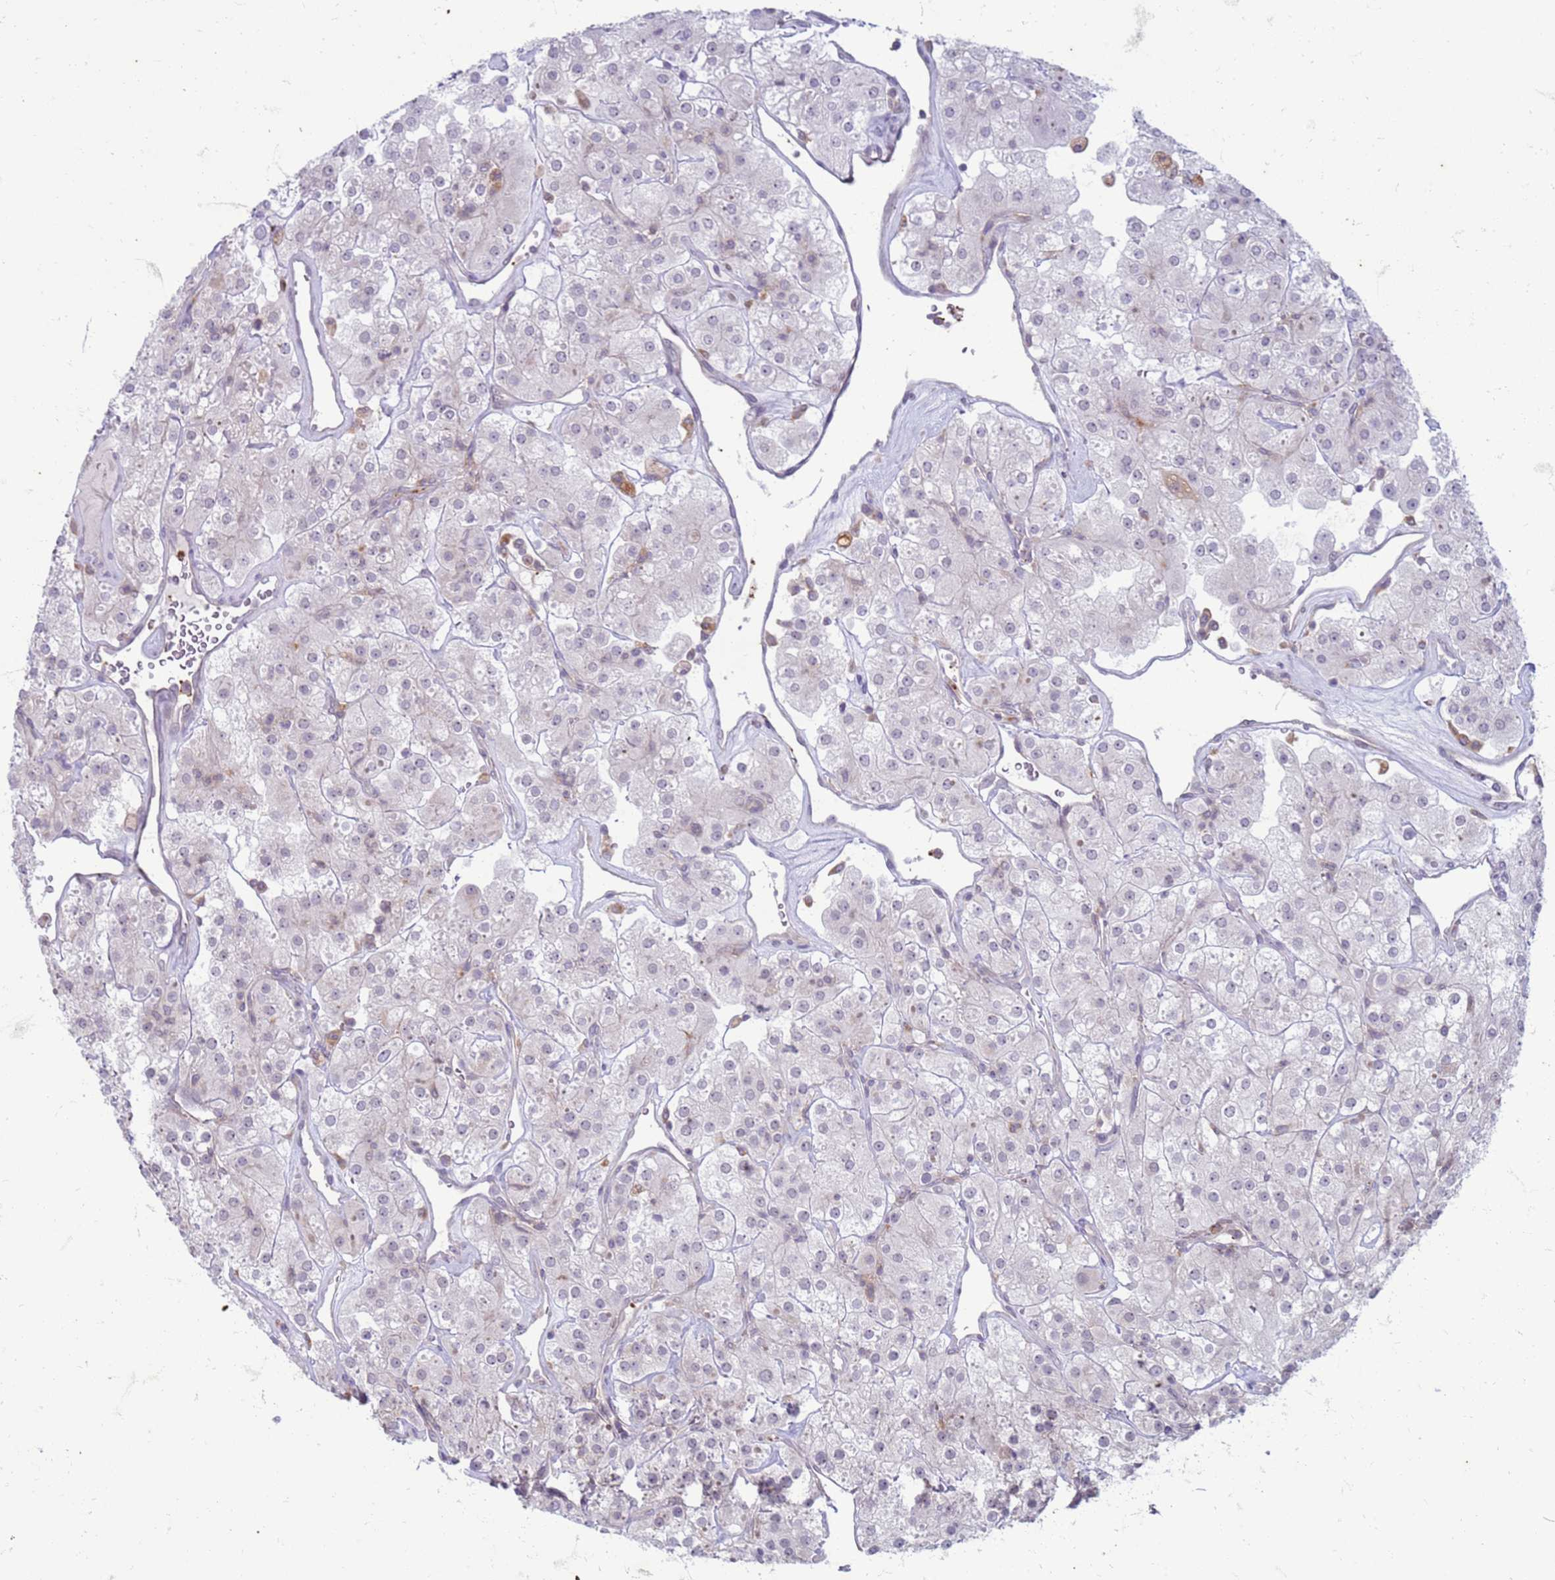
{"staining": {"intensity": "negative", "quantity": "none", "location": "none"}, "tissue": "renal cancer", "cell_type": "Tumor cells", "image_type": "cancer", "snomed": [{"axis": "morphology", "description": "Adenocarcinoma, NOS"}, {"axis": "topography", "description": "Kidney"}], "caption": "High magnification brightfield microscopy of renal cancer (adenocarcinoma) stained with DAB (brown) and counterstained with hematoxylin (blue): tumor cells show no significant positivity.", "gene": "SLC15A3", "patient": {"sex": "male", "age": 77}}